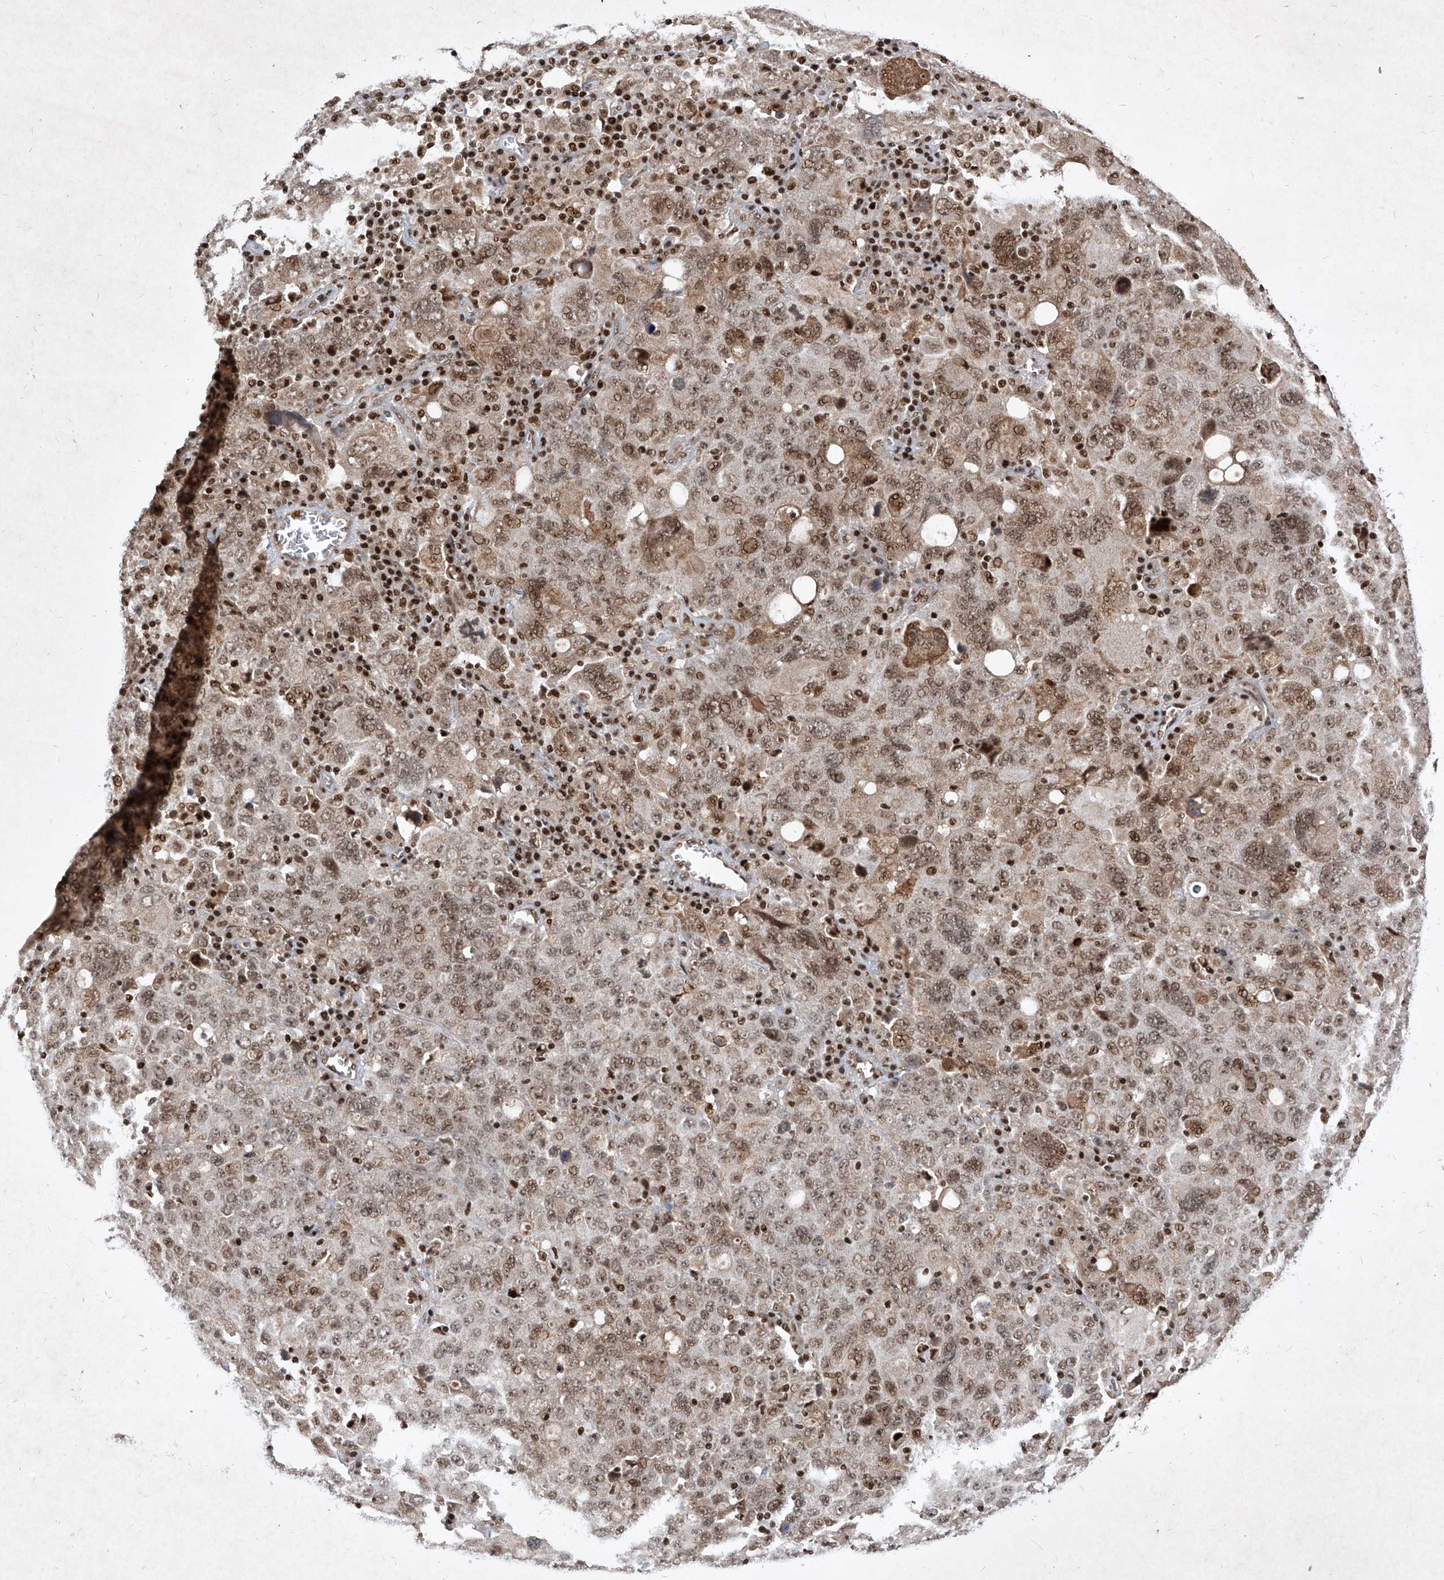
{"staining": {"intensity": "moderate", "quantity": ">75%", "location": "nuclear"}, "tissue": "ovarian cancer", "cell_type": "Tumor cells", "image_type": "cancer", "snomed": [{"axis": "morphology", "description": "Carcinoma, endometroid"}, {"axis": "topography", "description": "Ovary"}], "caption": "Human ovarian cancer stained for a protein (brown) shows moderate nuclear positive positivity in approximately >75% of tumor cells.", "gene": "IRF2", "patient": {"sex": "female", "age": 62}}